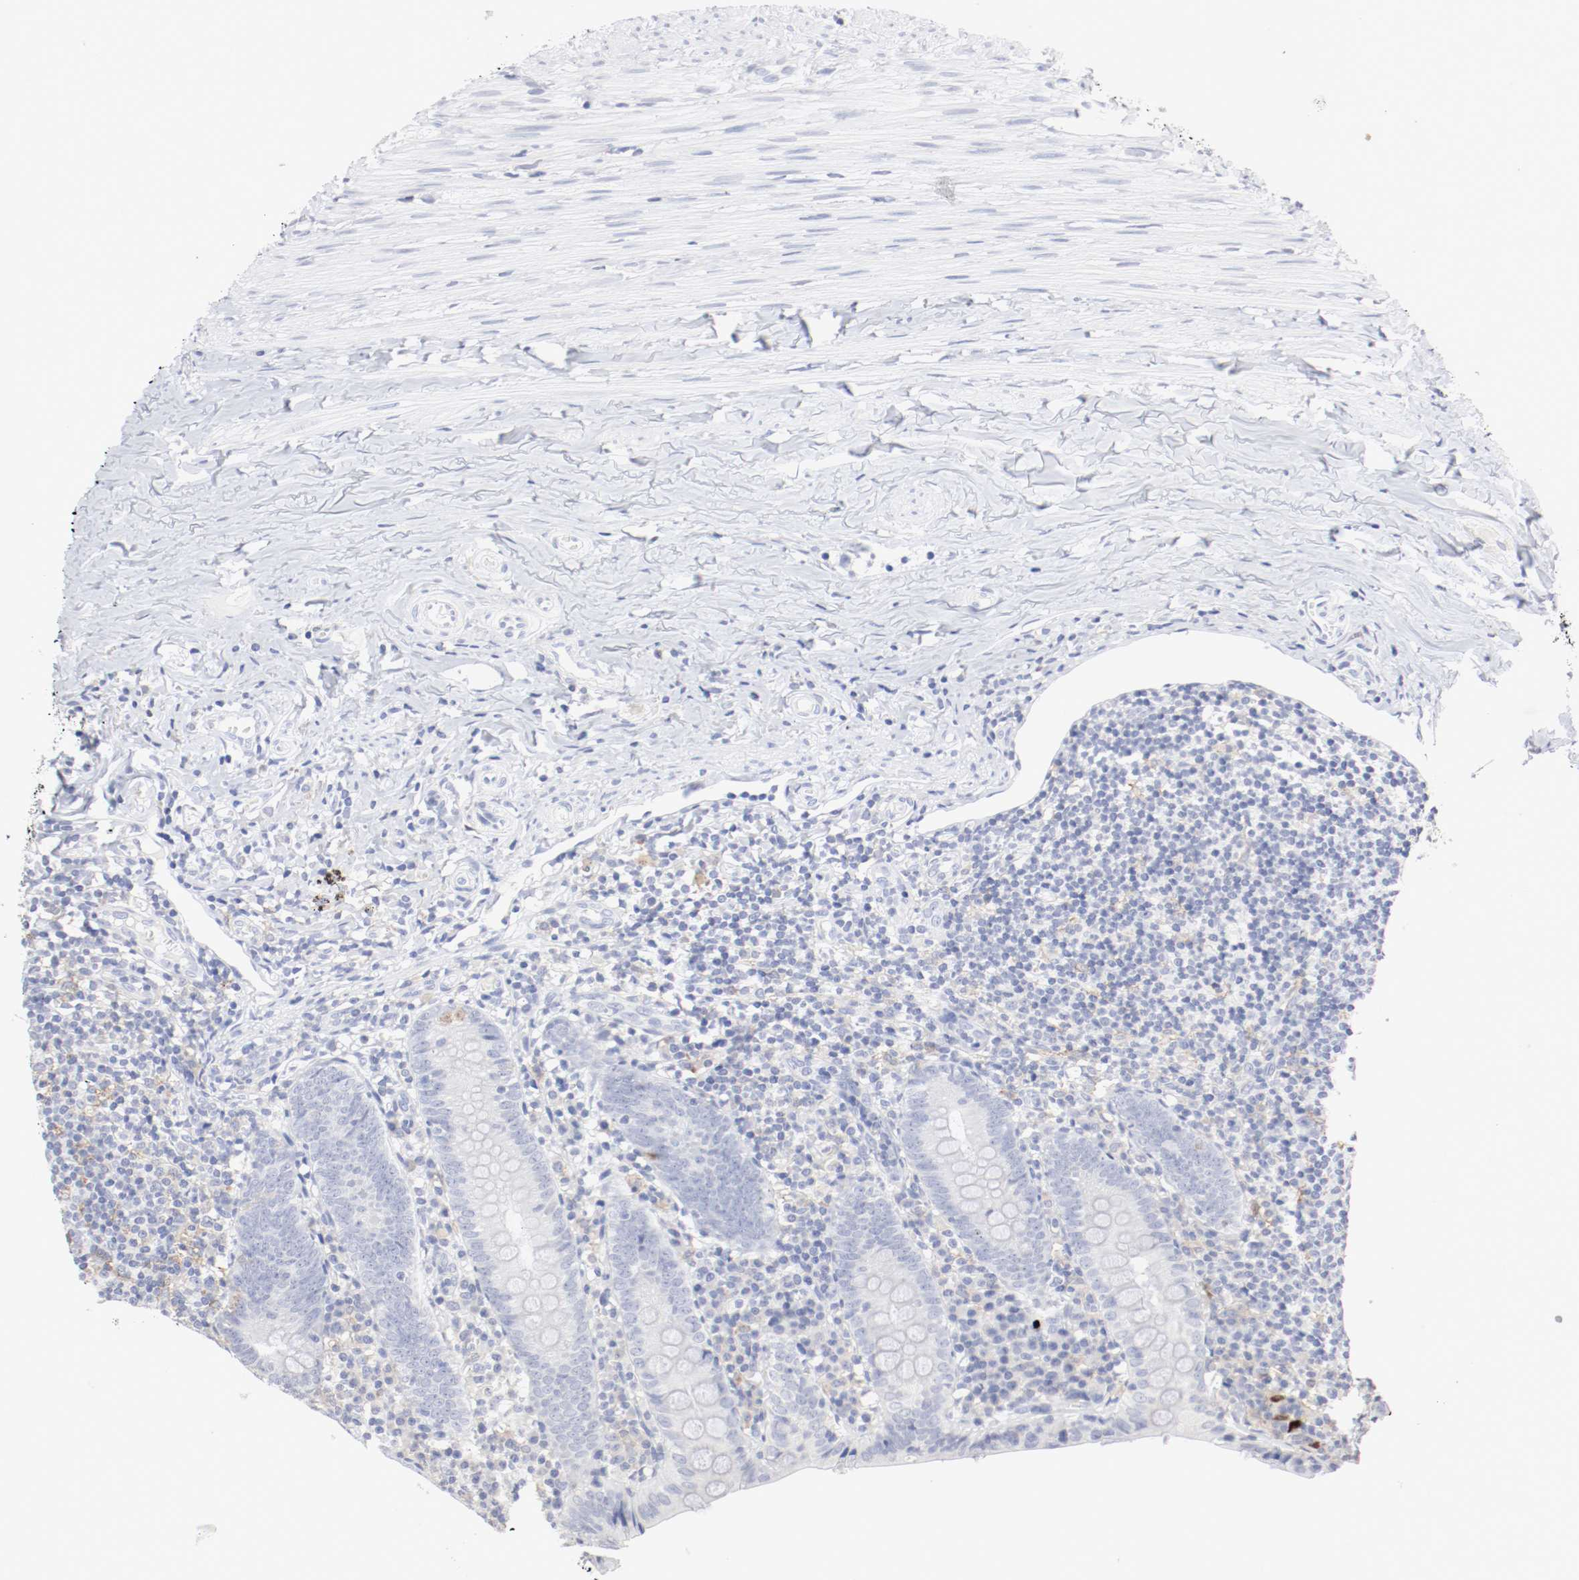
{"staining": {"intensity": "negative", "quantity": "none", "location": "none"}, "tissue": "appendix", "cell_type": "Glandular cells", "image_type": "normal", "snomed": [{"axis": "morphology", "description": "Normal tissue, NOS"}, {"axis": "topography", "description": "Appendix"}], "caption": "This is an immunohistochemistry photomicrograph of normal appendix. There is no expression in glandular cells.", "gene": "ITGAX", "patient": {"sex": "female", "age": 10}}